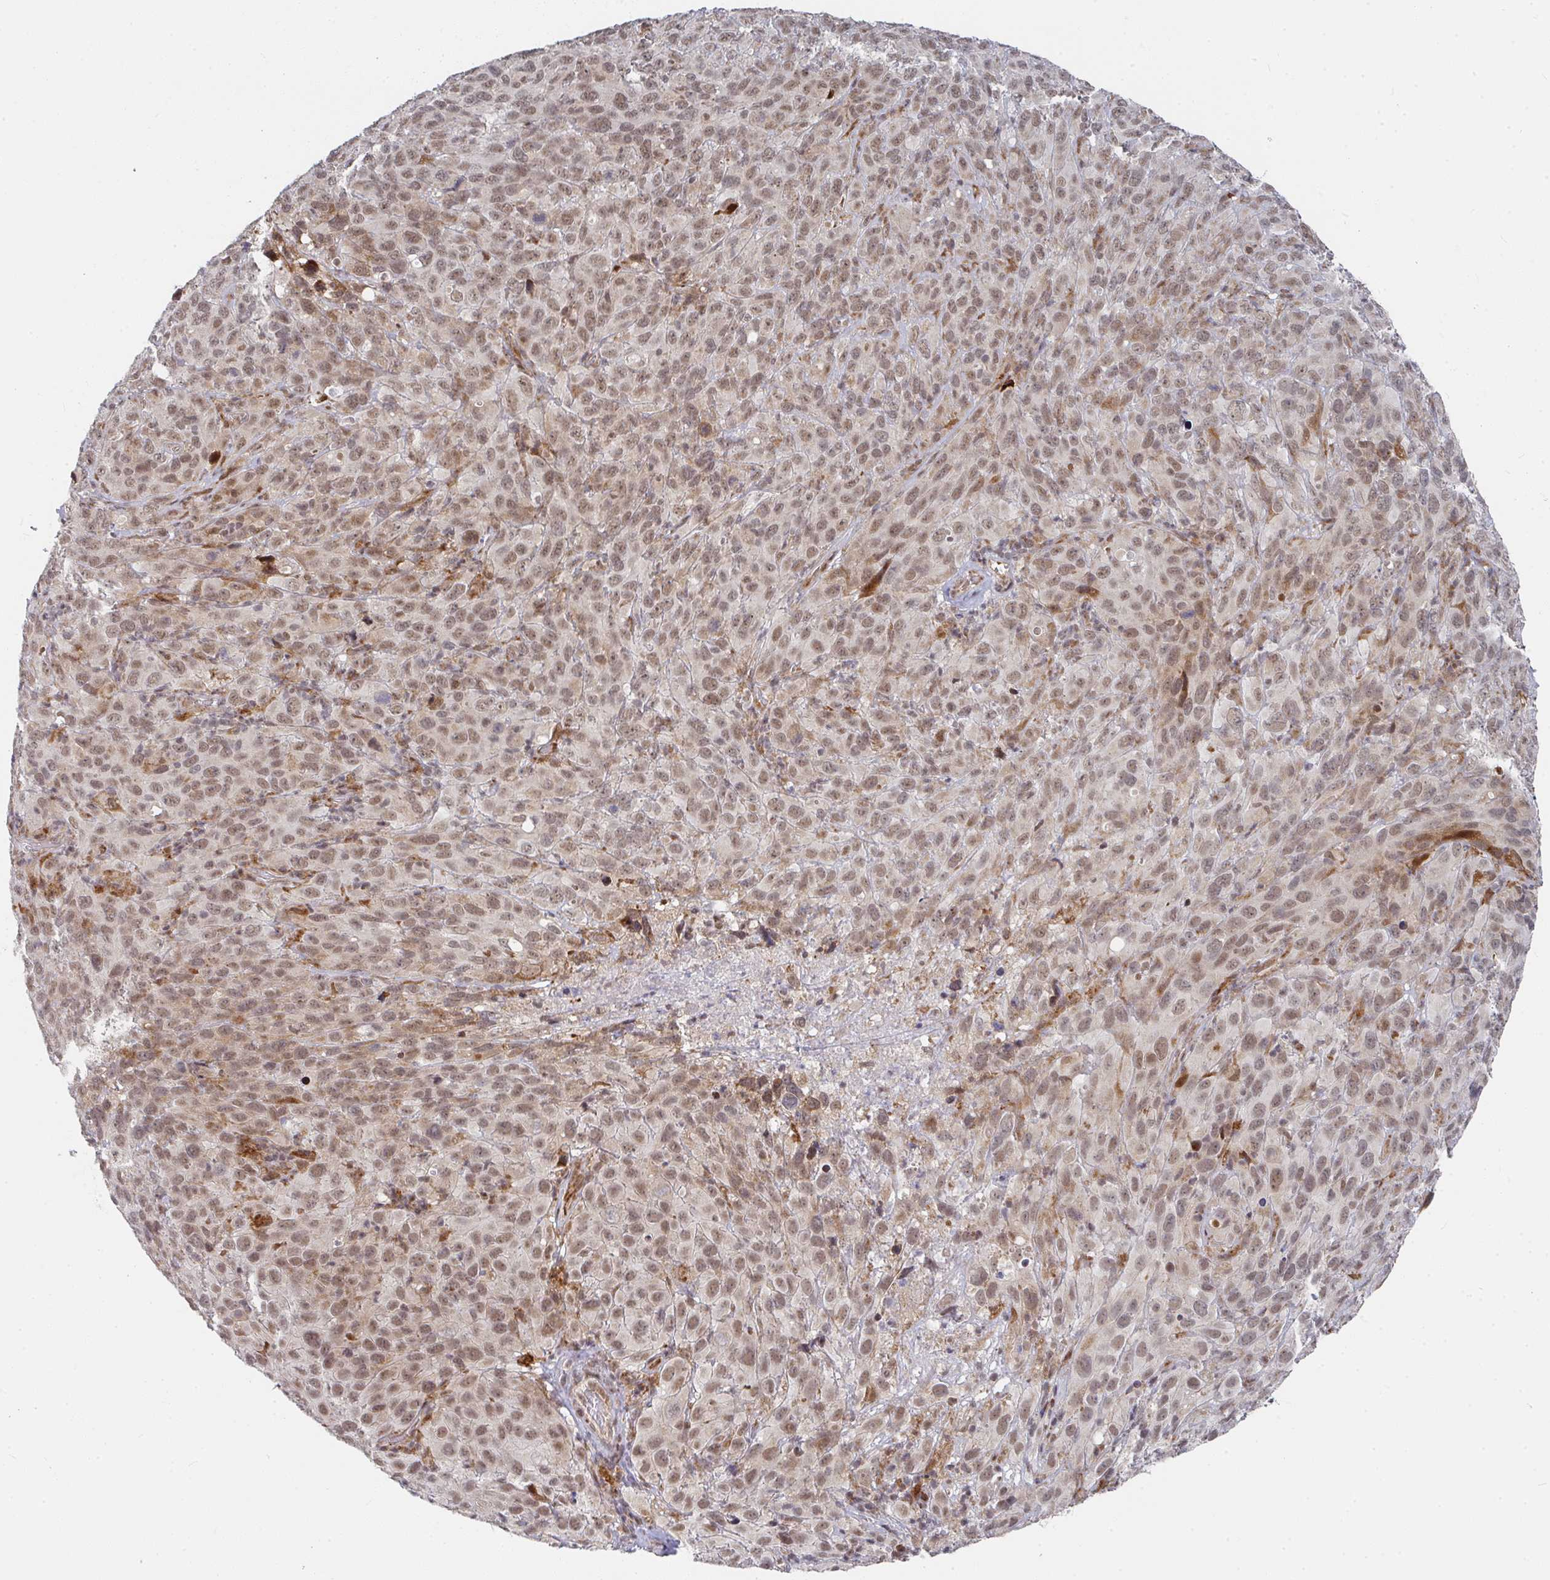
{"staining": {"intensity": "moderate", "quantity": ">75%", "location": "nuclear"}, "tissue": "cervical cancer", "cell_type": "Tumor cells", "image_type": "cancer", "snomed": [{"axis": "morphology", "description": "Squamous cell carcinoma, NOS"}, {"axis": "topography", "description": "Cervix"}], "caption": "This image exhibits cervical cancer stained with IHC to label a protein in brown. The nuclear of tumor cells show moderate positivity for the protein. Nuclei are counter-stained blue.", "gene": "RBBP5", "patient": {"sex": "female", "age": 51}}